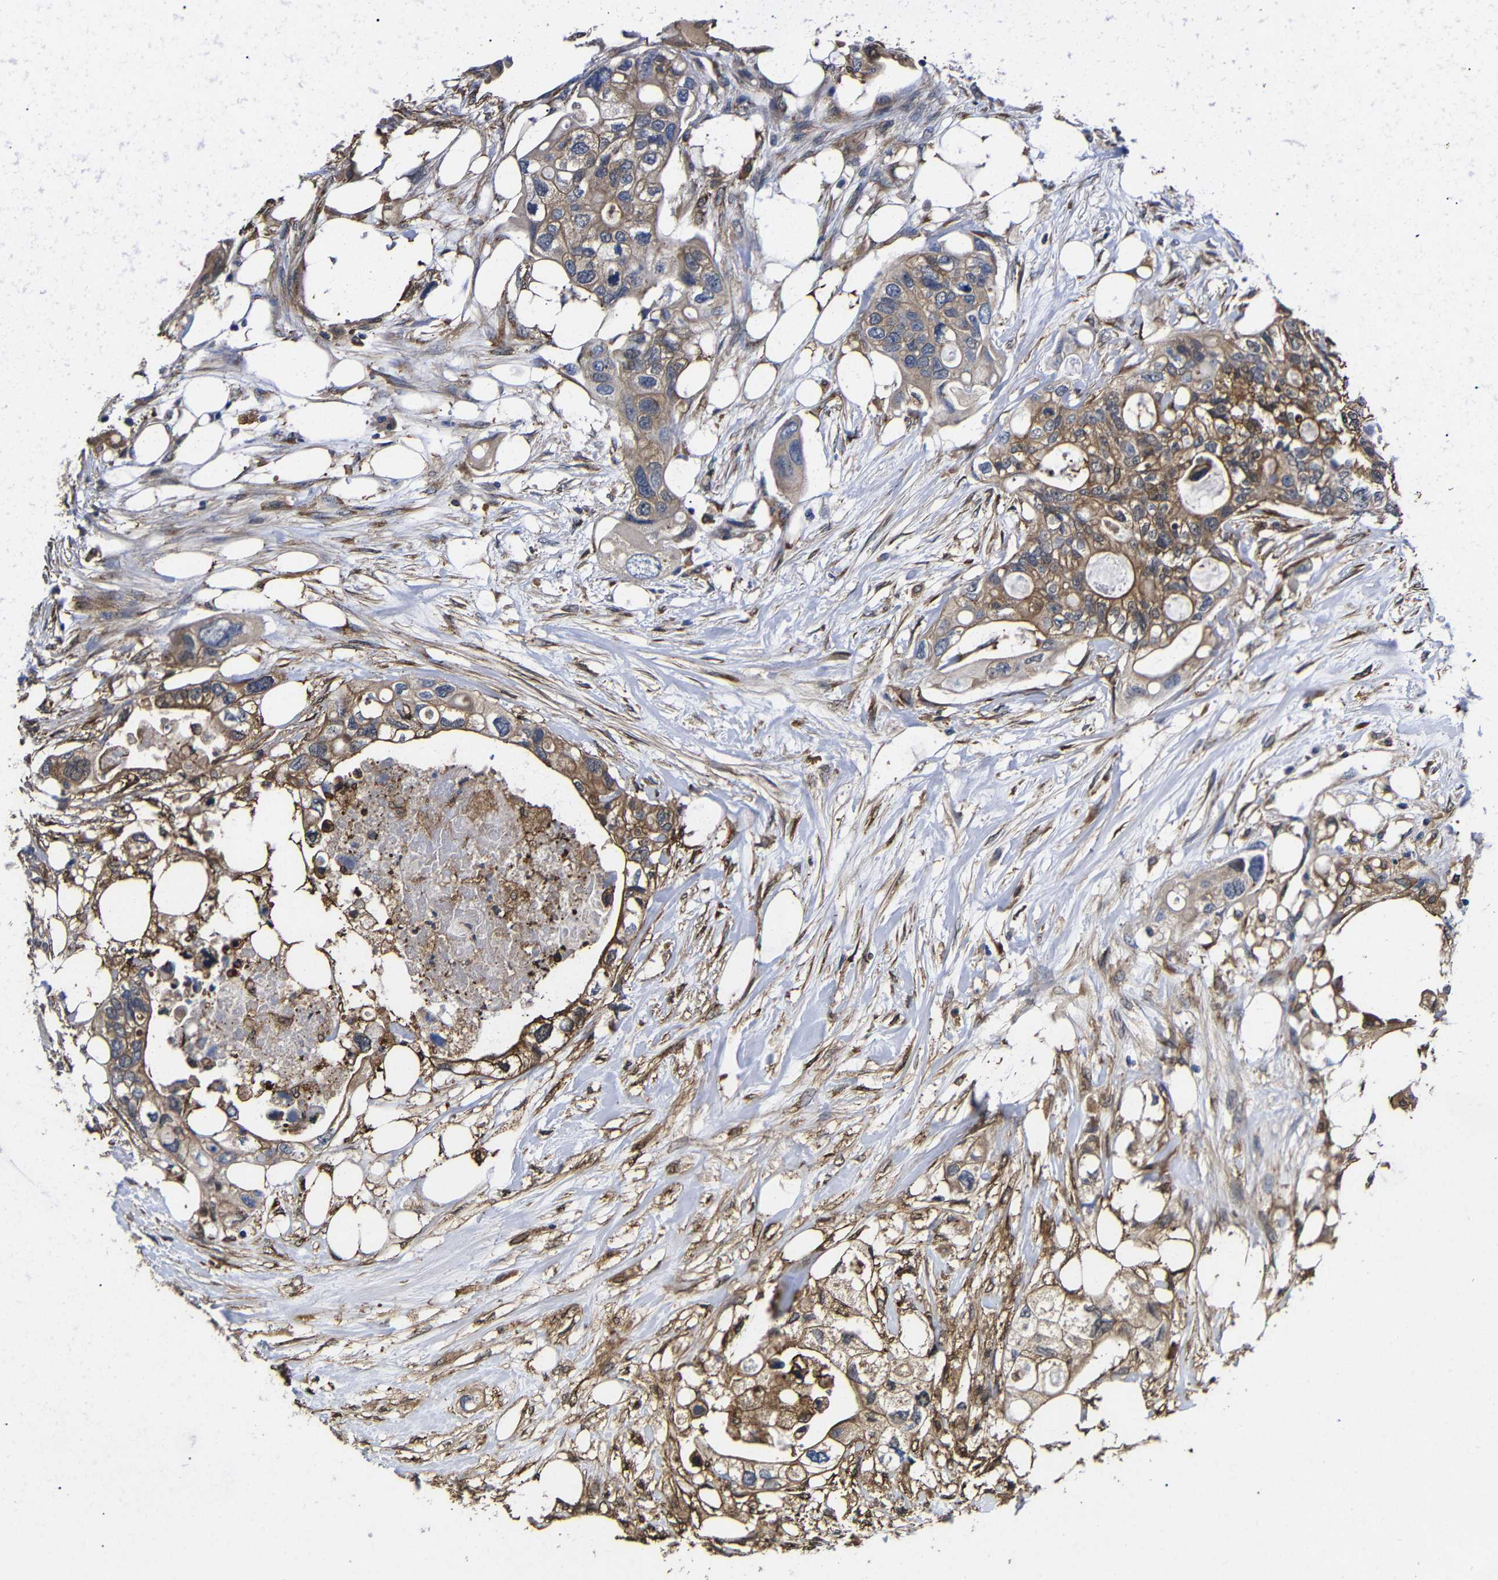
{"staining": {"intensity": "moderate", "quantity": ">75%", "location": "cytoplasmic/membranous"}, "tissue": "colorectal cancer", "cell_type": "Tumor cells", "image_type": "cancer", "snomed": [{"axis": "morphology", "description": "Adenocarcinoma, NOS"}, {"axis": "topography", "description": "Colon"}], "caption": "Moderate cytoplasmic/membranous expression for a protein is present in approximately >75% of tumor cells of adenocarcinoma (colorectal) using immunohistochemistry (IHC).", "gene": "LRRCC1", "patient": {"sex": "female", "age": 57}}